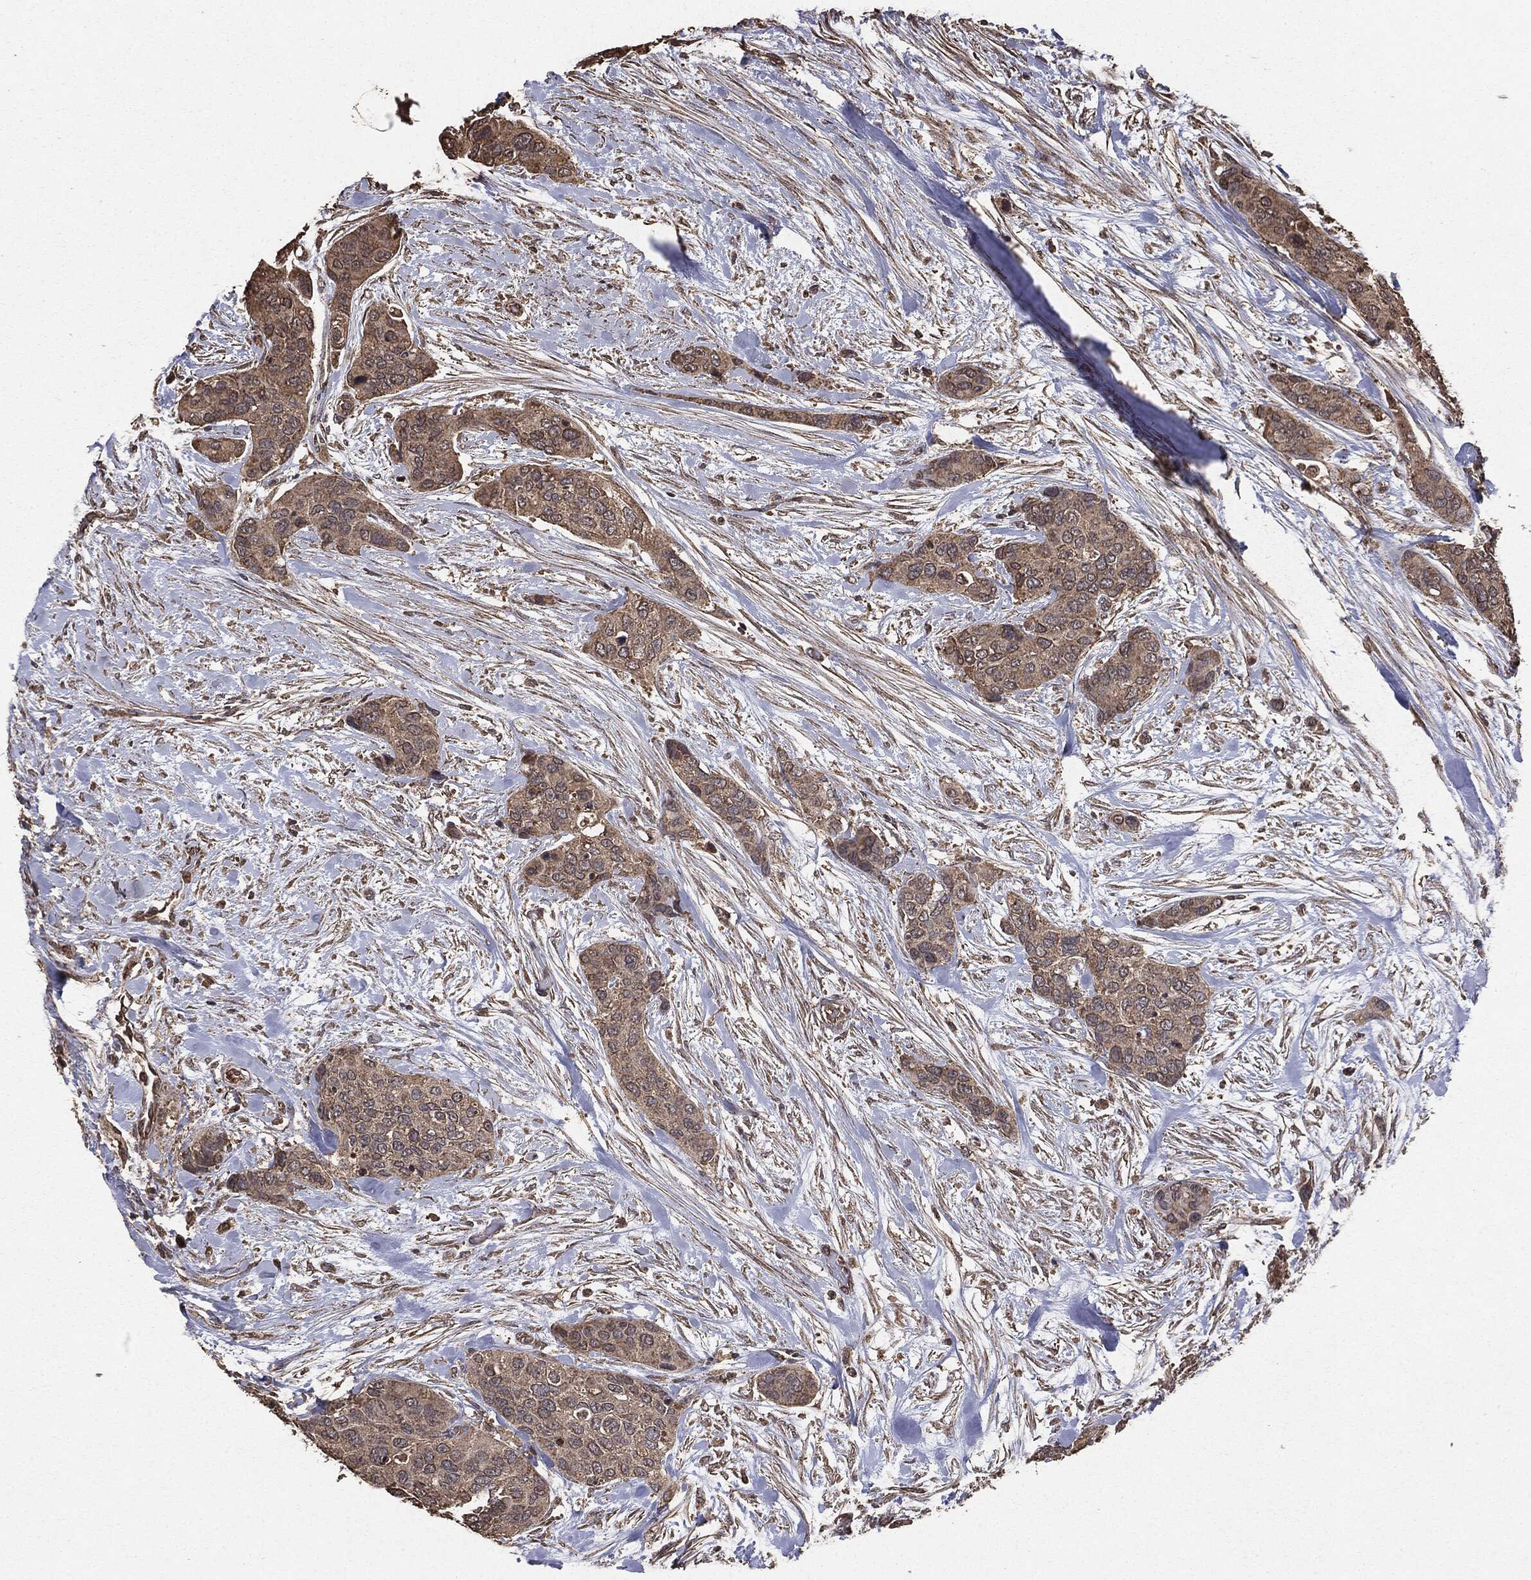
{"staining": {"intensity": "moderate", "quantity": ">75%", "location": "cytoplasmic/membranous"}, "tissue": "urothelial cancer", "cell_type": "Tumor cells", "image_type": "cancer", "snomed": [{"axis": "morphology", "description": "Urothelial carcinoma, High grade"}, {"axis": "topography", "description": "Urinary bladder"}], "caption": "DAB (3,3'-diaminobenzidine) immunohistochemical staining of human high-grade urothelial carcinoma displays moderate cytoplasmic/membranous protein expression in approximately >75% of tumor cells.", "gene": "MTOR", "patient": {"sex": "male", "age": 77}}